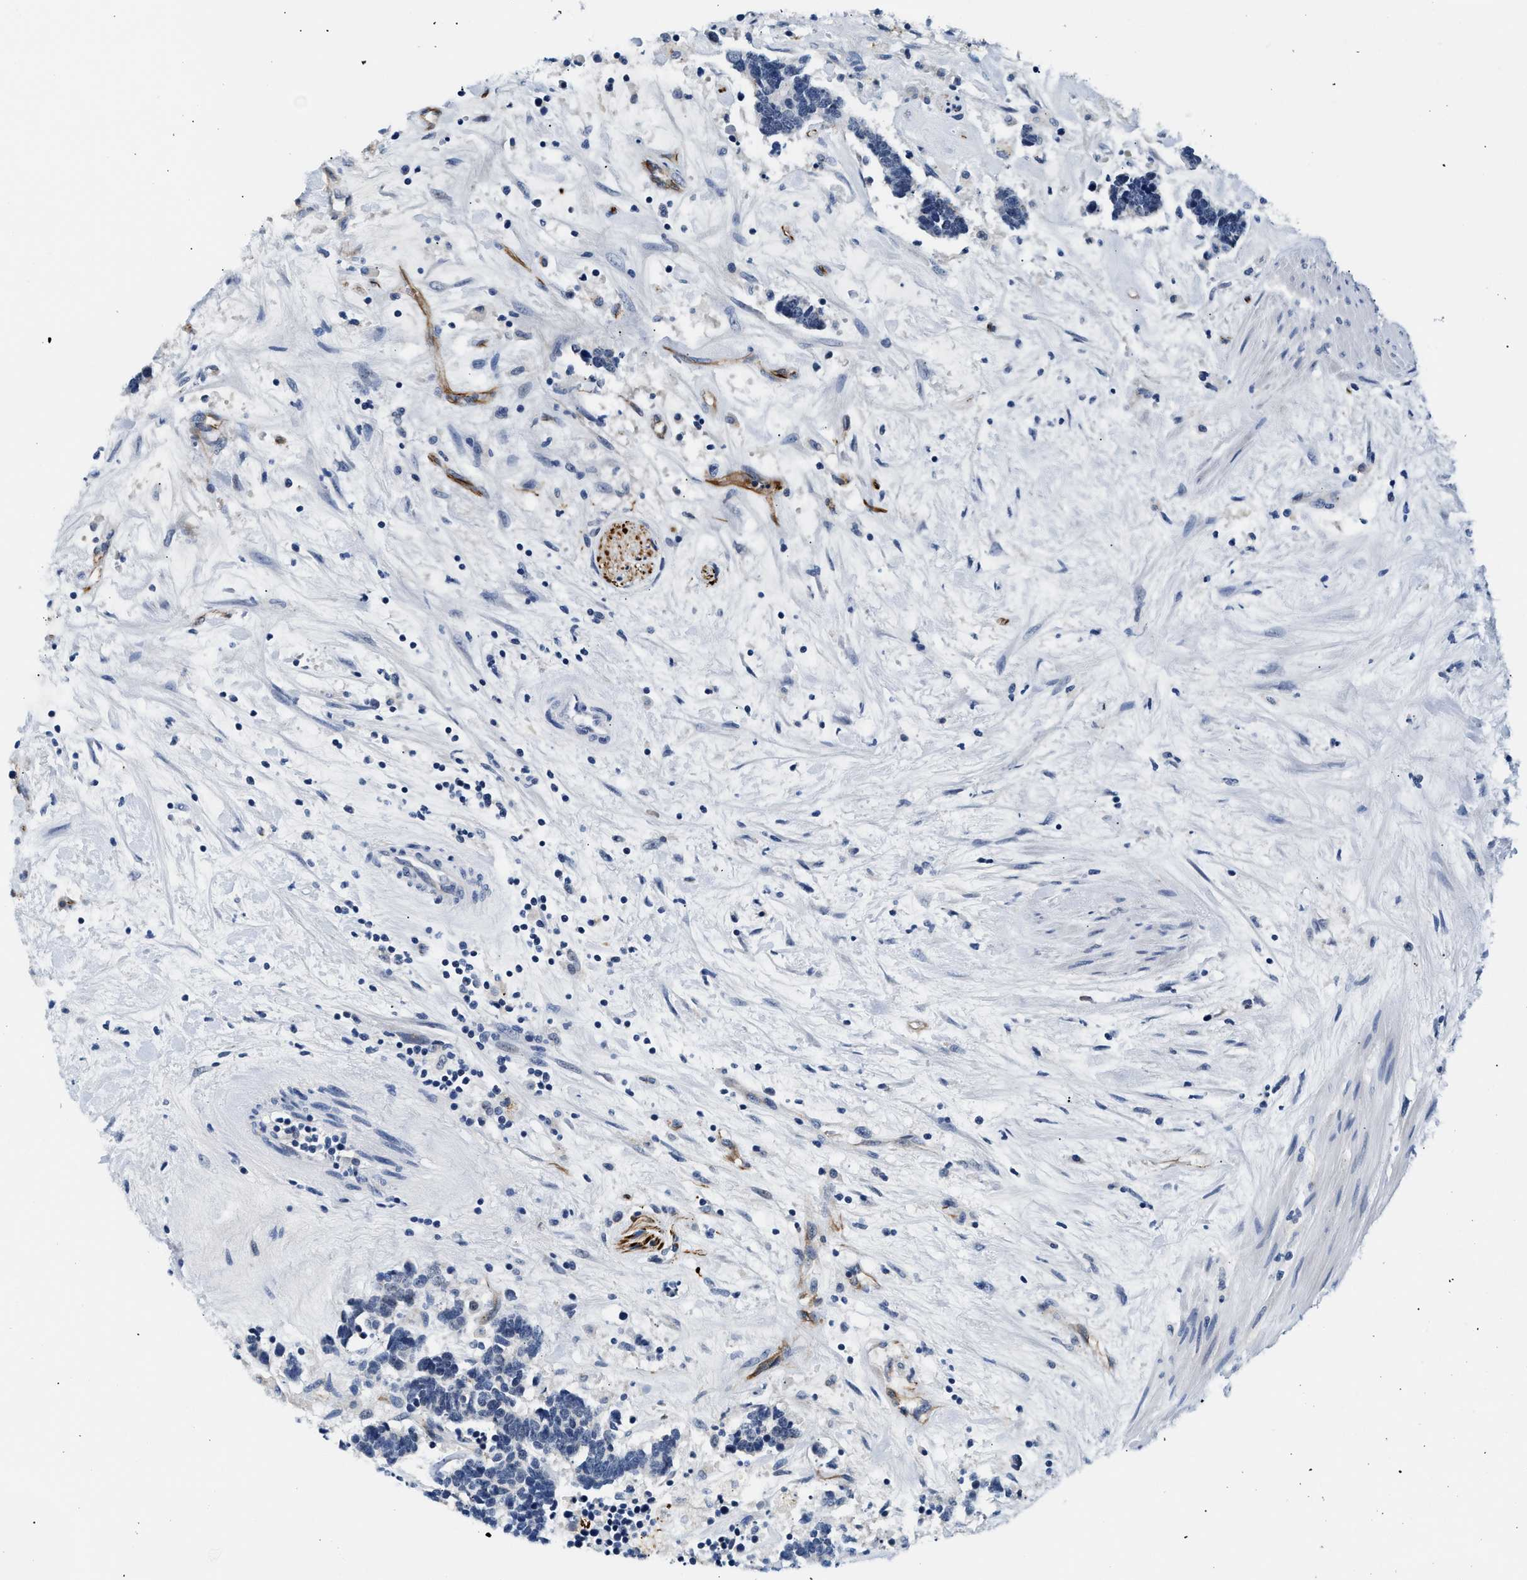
{"staining": {"intensity": "negative", "quantity": "none", "location": "none"}, "tissue": "carcinoid", "cell_type": "Tumor cells", "image_type": "cancer", "snomed": [{"axis": "morphology", "description": "Carcinoma, NOS"}, {"axis": "morphology", "description": "Carcinoid, malignant, NOS"}, {"axis": "topography", "description": "Urinary bladder"}], "caption": "Immunohistochemistry (IHC) image of human carcinoid stained for a protein (brown), which shows no expression in tumor cells. The staining is performed using DAB (3,3'-diaminobenzidine) brown chromogen with nuclei counter-stained in using hematoxylin.", "gene": "MED22", "patient": {"sex": "male", "age": 57}}